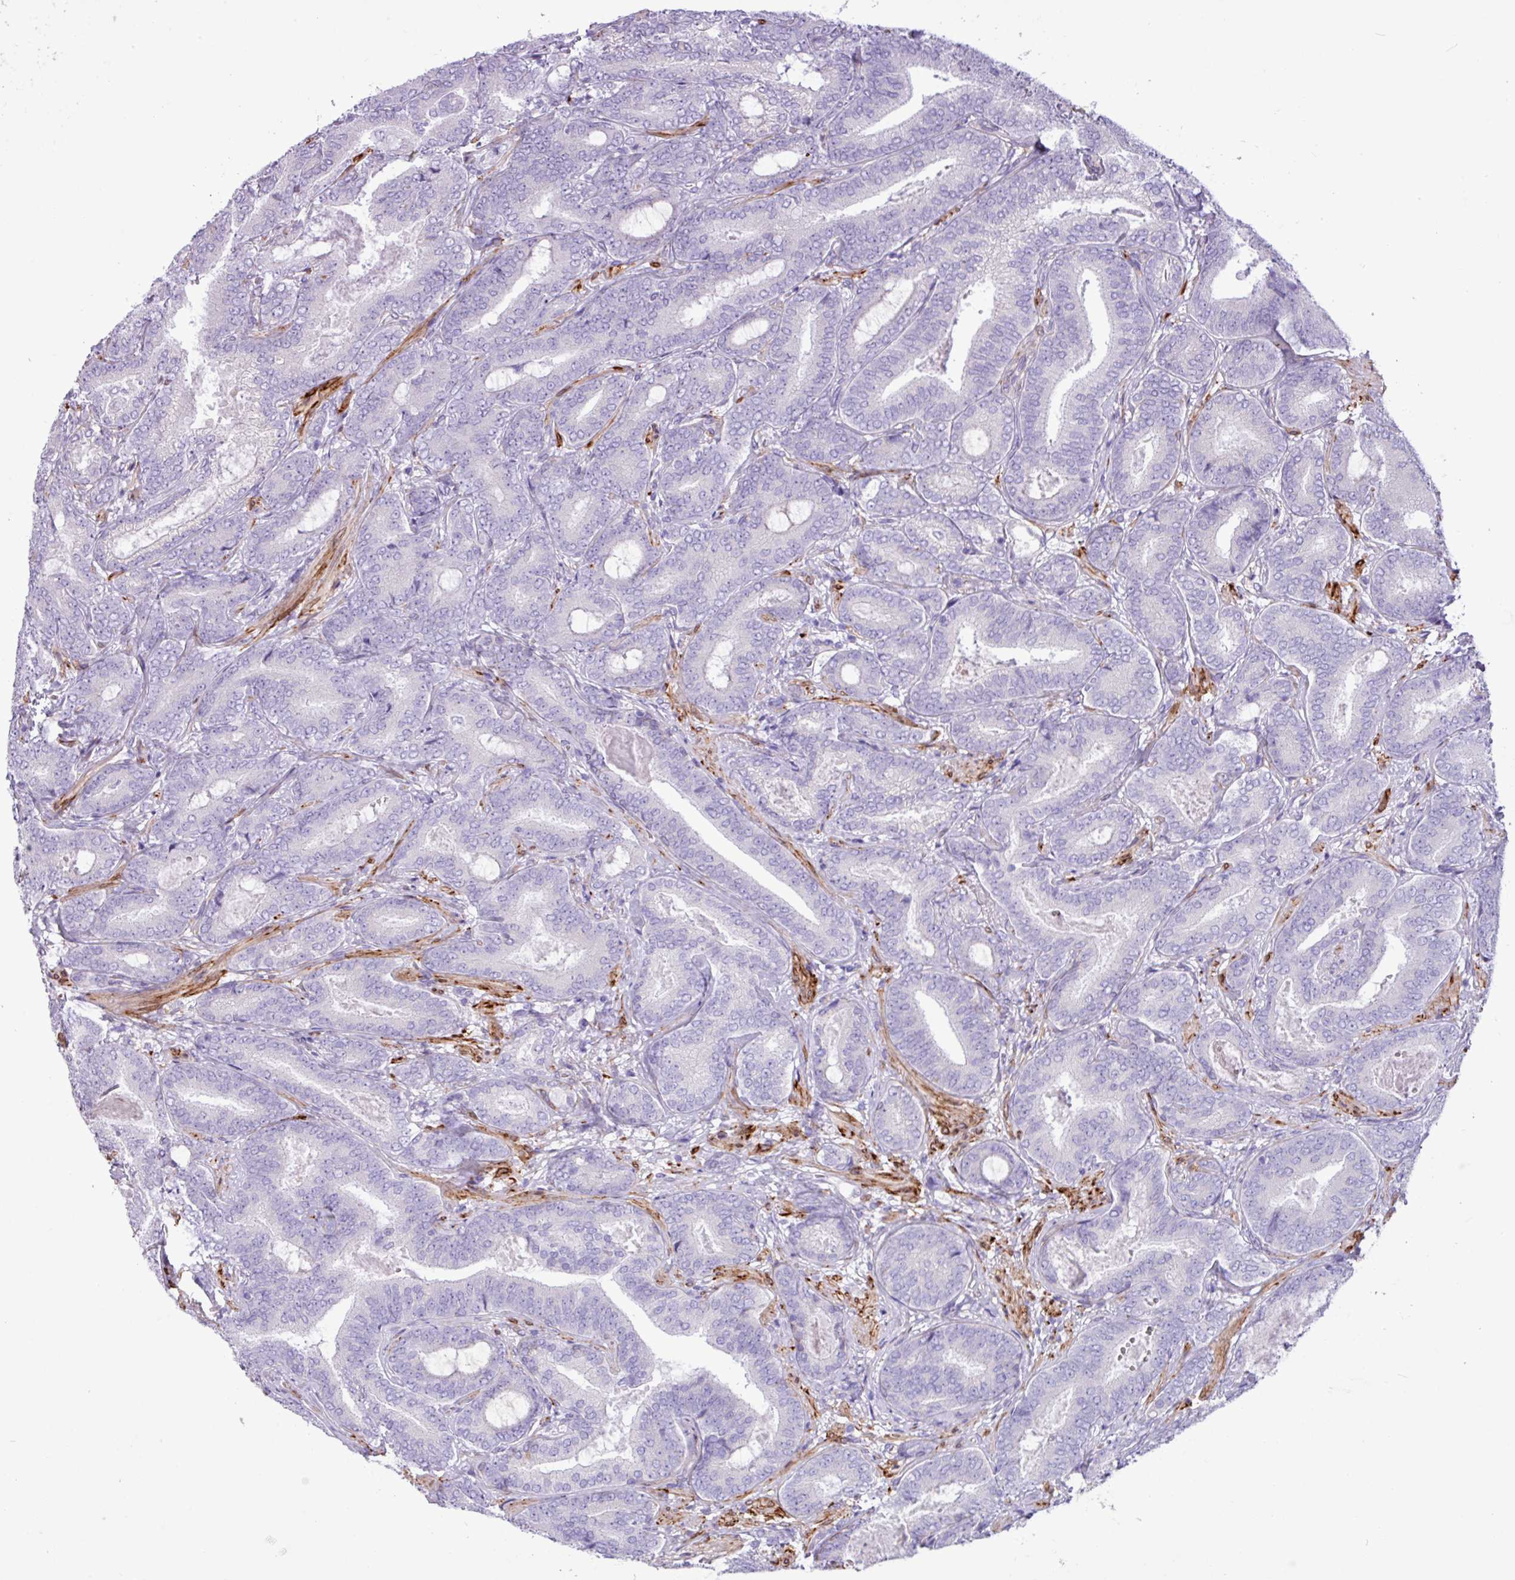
{"staining": {"intensity": "negative", "quantity": "none", "location": "none"}, "tissue": "prostate cancer", "cell_type": "Tumor cells", "image_type": "cancer", "snomed": [{"axis": "morphology", "description": "Adenocarcinoma, Low grade"}, {"axis": "topography", "description": "Prostate and seminal vesicle, NOS"}], "caption": "Immunohistochemistry (IHC) image of neoplastic tissue: human adenocarcinoma (low-grade) (prostate) stained with DAB (3,3'-diaminobenzidine) shows no significant protein expression in tumor cells.", "gene": "SLC38A1", "patient": {"sex": "male", "age": 61}}